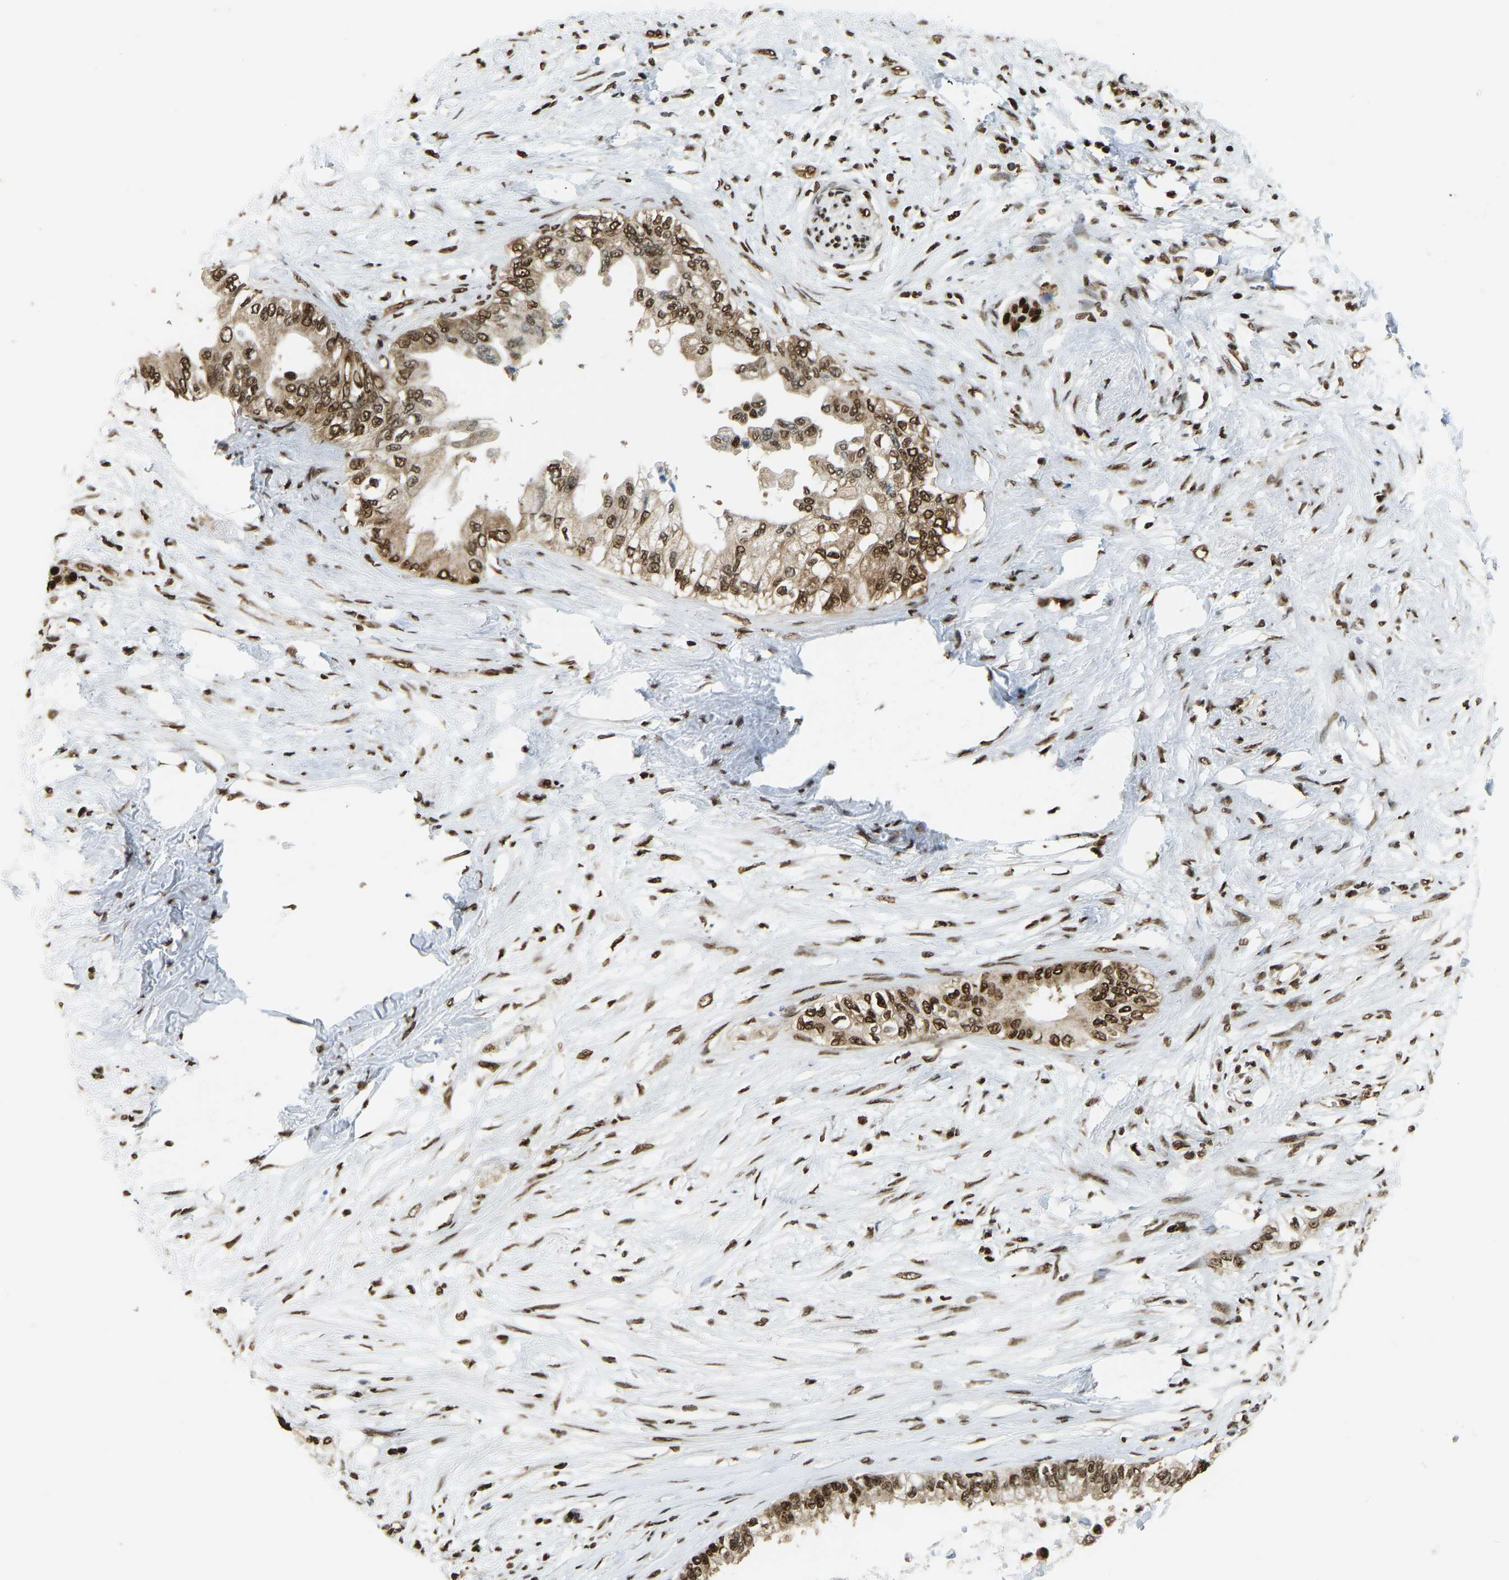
{"staining": {"intensity": "strong", "quantity": ">75%", "location": "cytoplasmic/membranous,nuclear"}, "tissue": "pancreatic cancer", "cell_type": "Tumor cells", "image_type": "cancer", "snomed": [{"axis": "morphology", "description": "Normal tissue, NOS"}, {"axis": "morphology", "description": "Adenocarcinoma, NOS"}, {"axis": "topography", "description": "Pancreas"}, {"axis": "topography", "description": "Duodenum"}], "caption": "There is high levels of strong cytoplasmic/membranous and nuclear staining in tumor cells of pancreatic cancer, as demonstrated by immunohistochemical staining (brown color).", "gene": "ZSCAN20", "patient": {"sex": "female", "age": 60}}